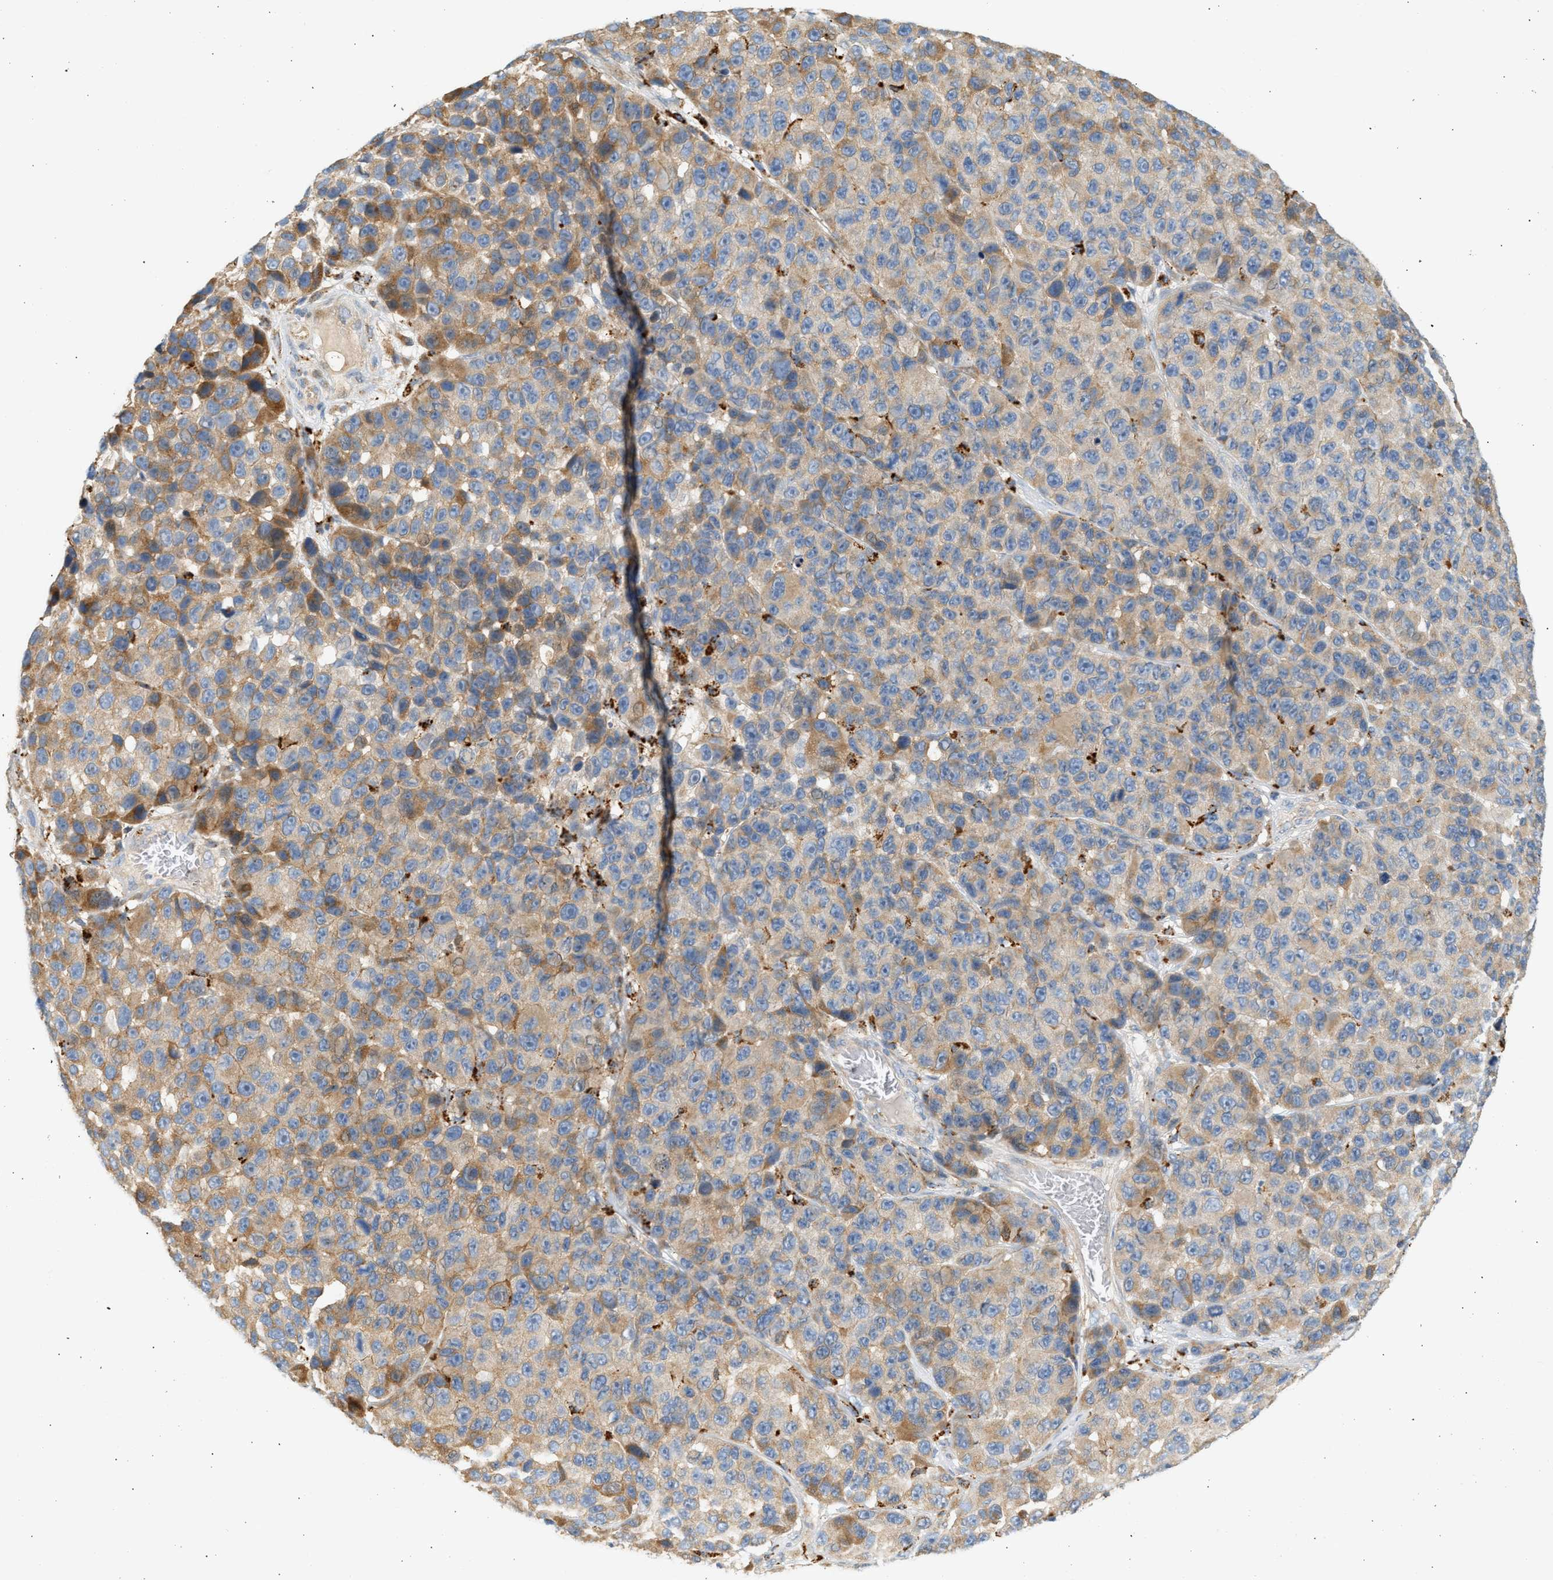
{"staining": {"intensity": "moderate", "quantity": "25%-75%", "location": "cytoplasmic/membranous"}, "tissue": "melanoma", "cell_type": "Tumor cells", "image_type": "cancer", "snomed": [{"axis": "morphology", "description": "Malignant melanoma, NOS"}, {"axis": "topography", "description": "Skin"}], "caption": "Protein staining of melanoma tissue reveals moderate cytoplasmic/membranous expression in approximately 25%-75% of tumor cells.", "gene": "ENTHD1", "patient": {"sex": "male", "age": 53}}